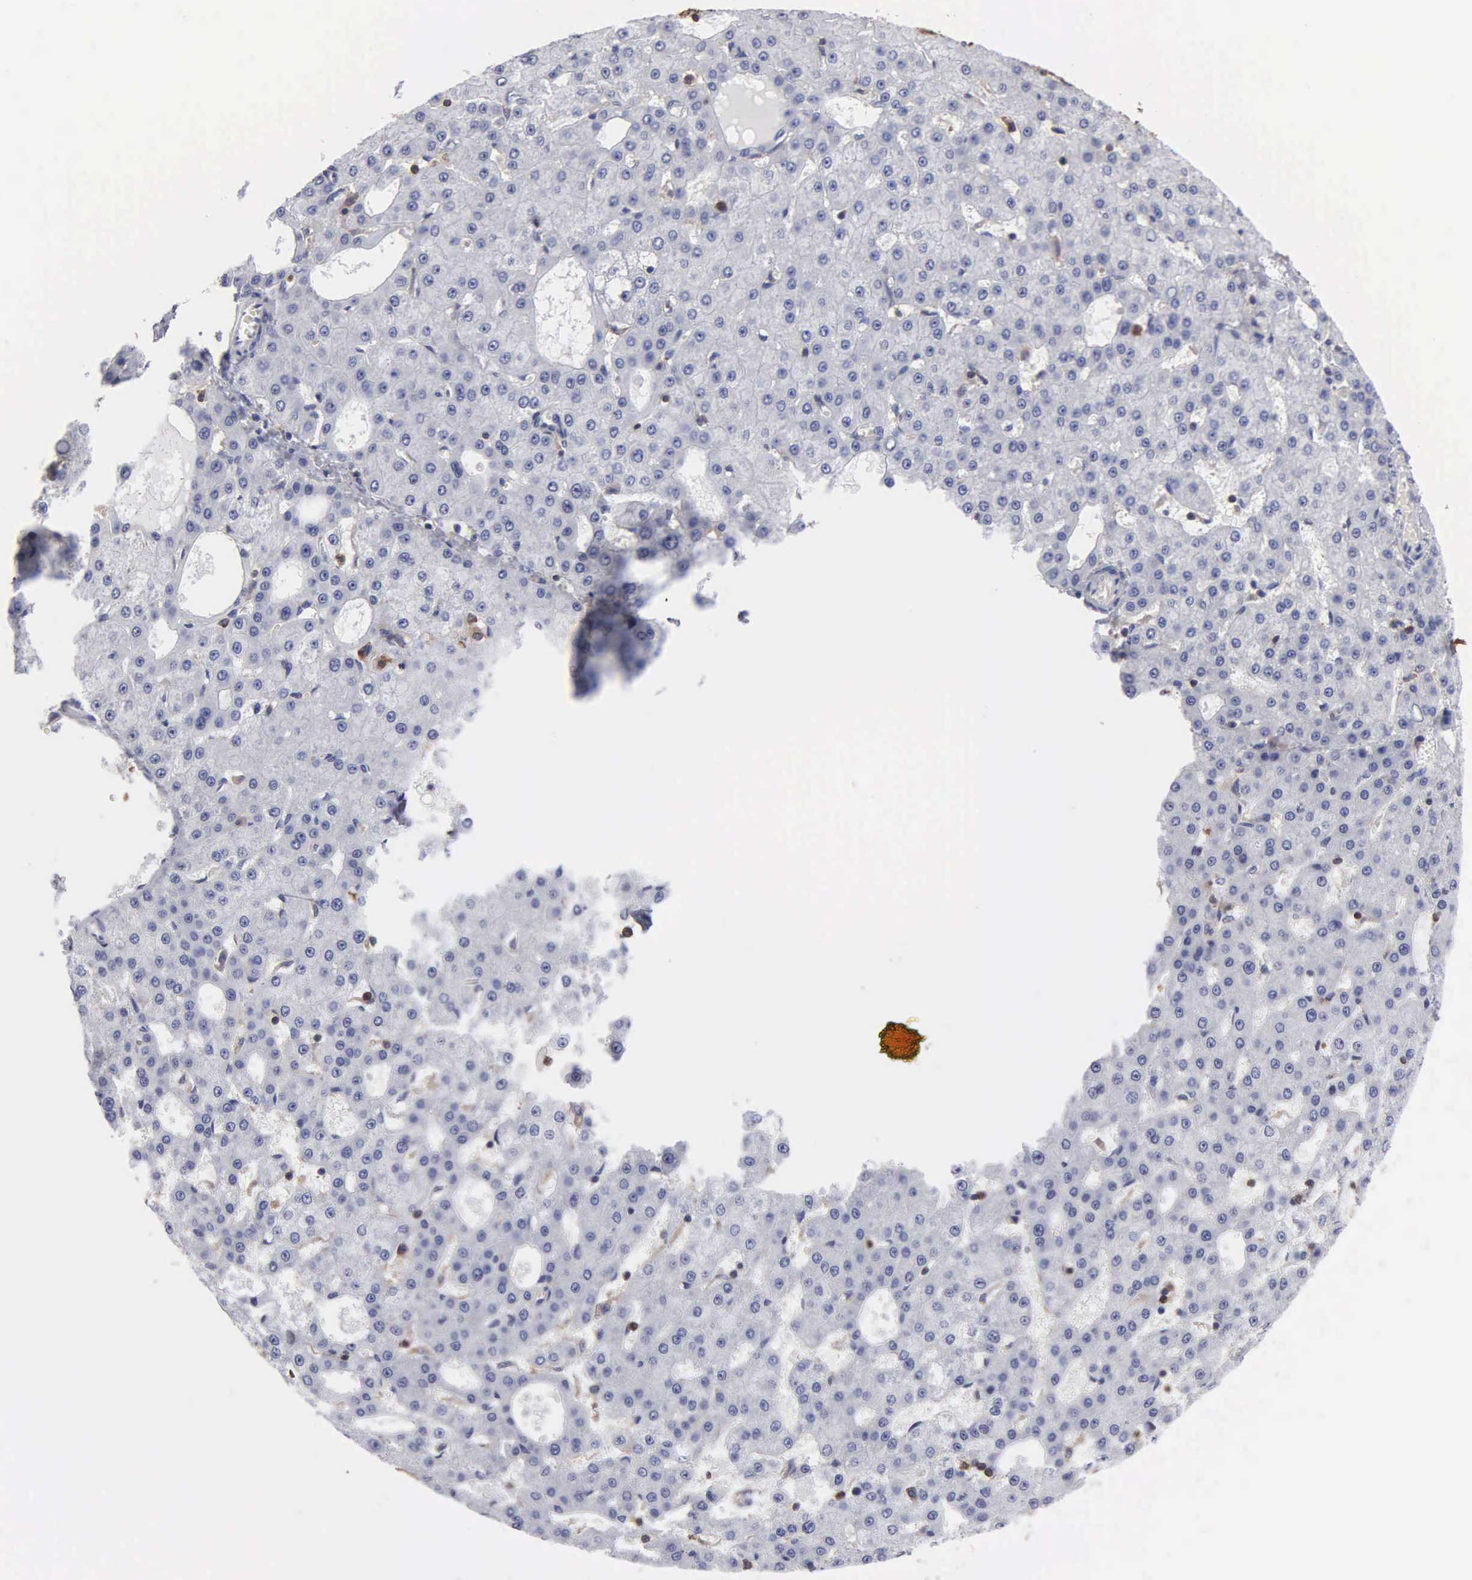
{"staining": {"intensity": "negative", "quantity": "none", "location": "none"}, "tissue": "liver cancer", "cell_type": "Tumor cells", "image_type": "cancer", "snomed": [{"axis": "morphology", "description": "Carcinoma, Hepatocellular, NOS"}, {"axis": "topography", "description": "Liver"}], "caption": "Immunohistochemistry image of neoplastic tissue: human liver cancer (hepatocellular carcinoma) stained with DAB displays no significant protein staining in tumor cells.", "gene": "G6PD", "patient": {"sex": "male", "age": 47}}